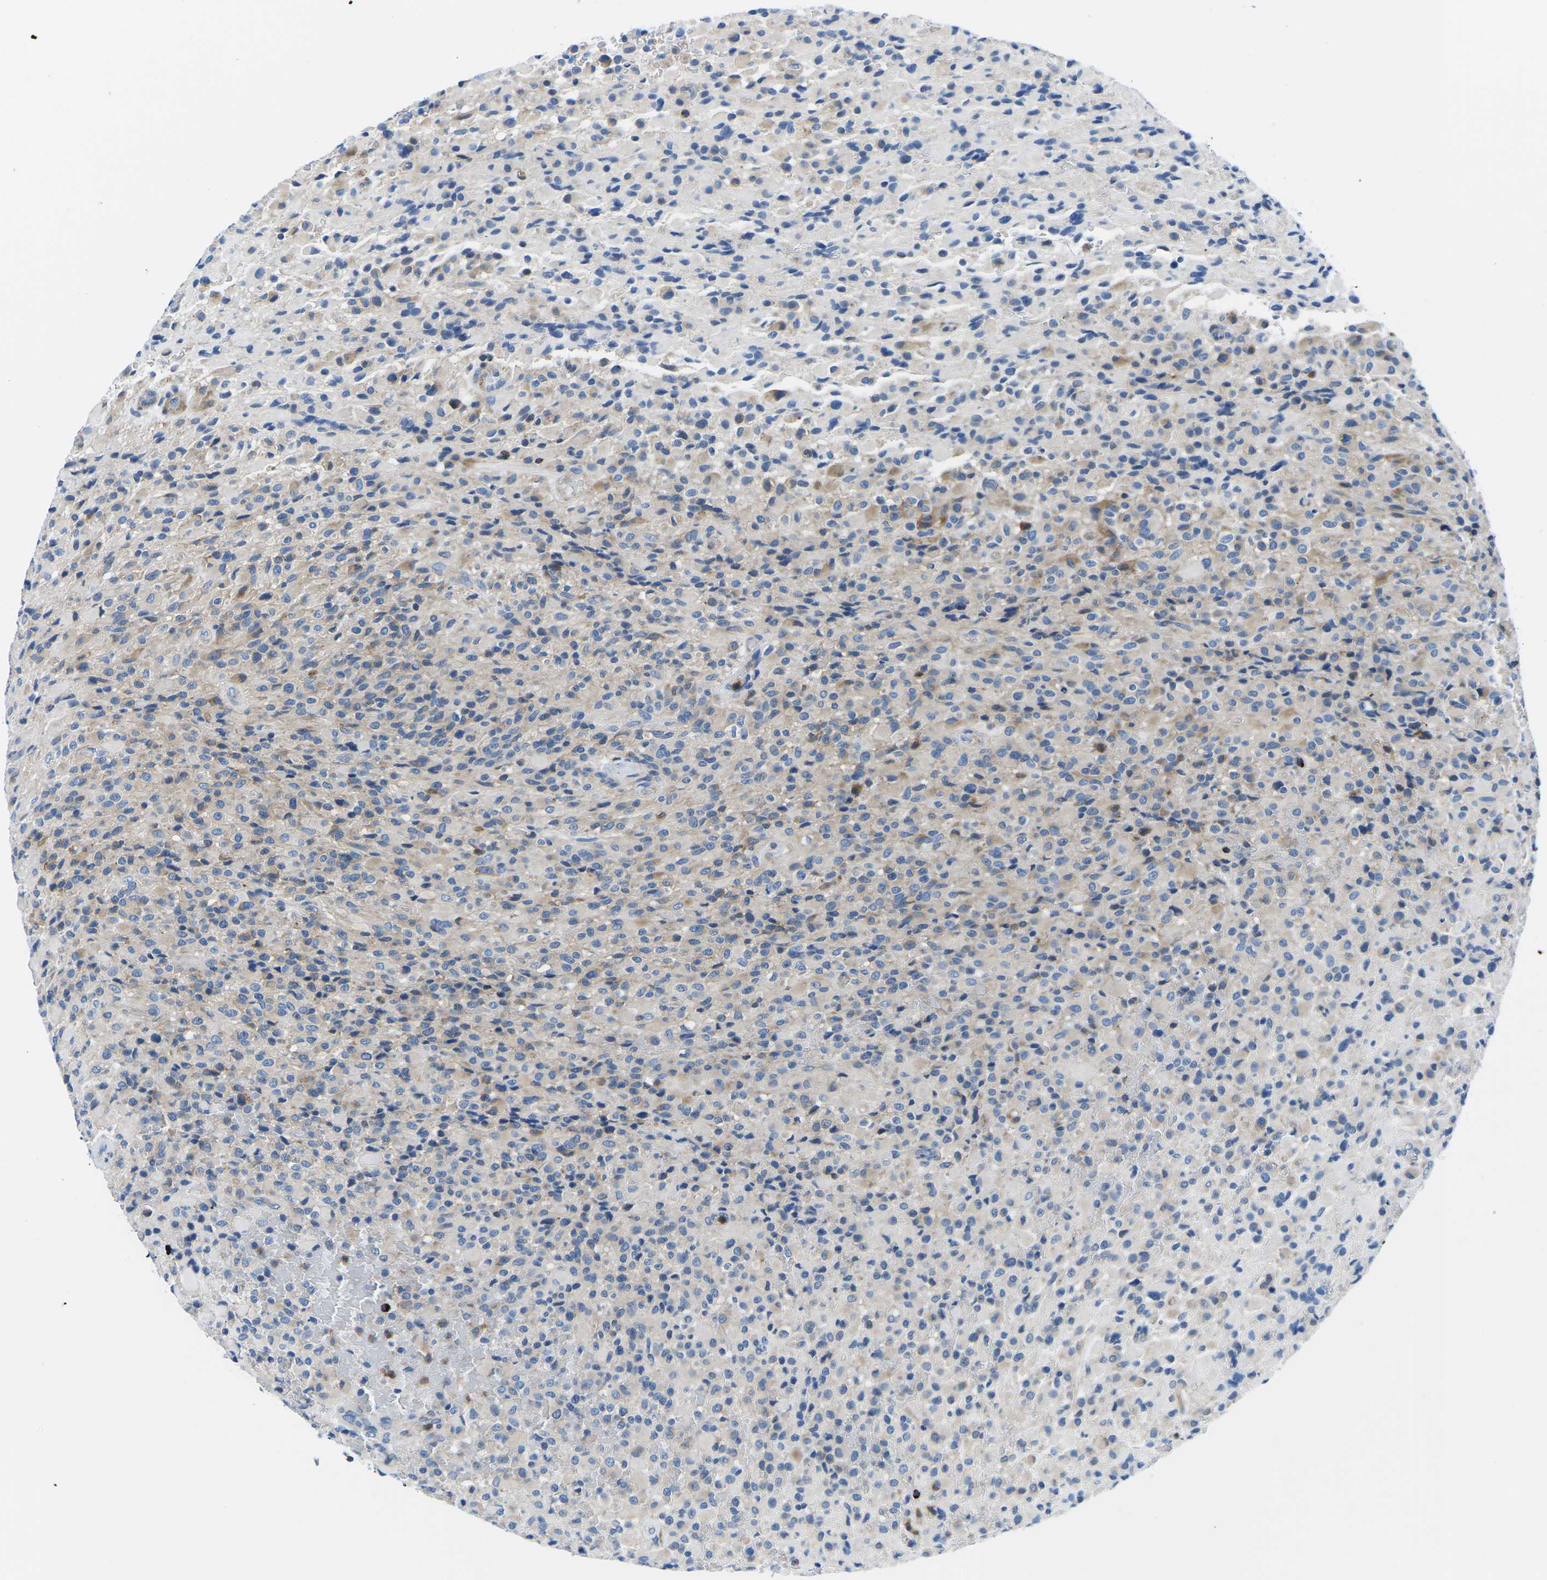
{"staining": {"intensity": "weak", "quantity": "<25%", "location": "cytoplasmic/membranous"}, "tissue": "glioma", "cell_type": "Tumor cells", "image_type": "cancer", "snomed": [{"axis": "morphology", "description": "Glioma, malignant, High grade"}, {"axis": "topography", "description": "Brain"}], "caption": "Immunohistochemistry photomicrograph of human malignant glioma (high-grade) stained for a protein (brown), which shows no expression in tumor cells. (DAB immunohistochemistry (IHC), high magnification).", "gene": "MC4R", "patient": {"sex": "male", "age": 71}}